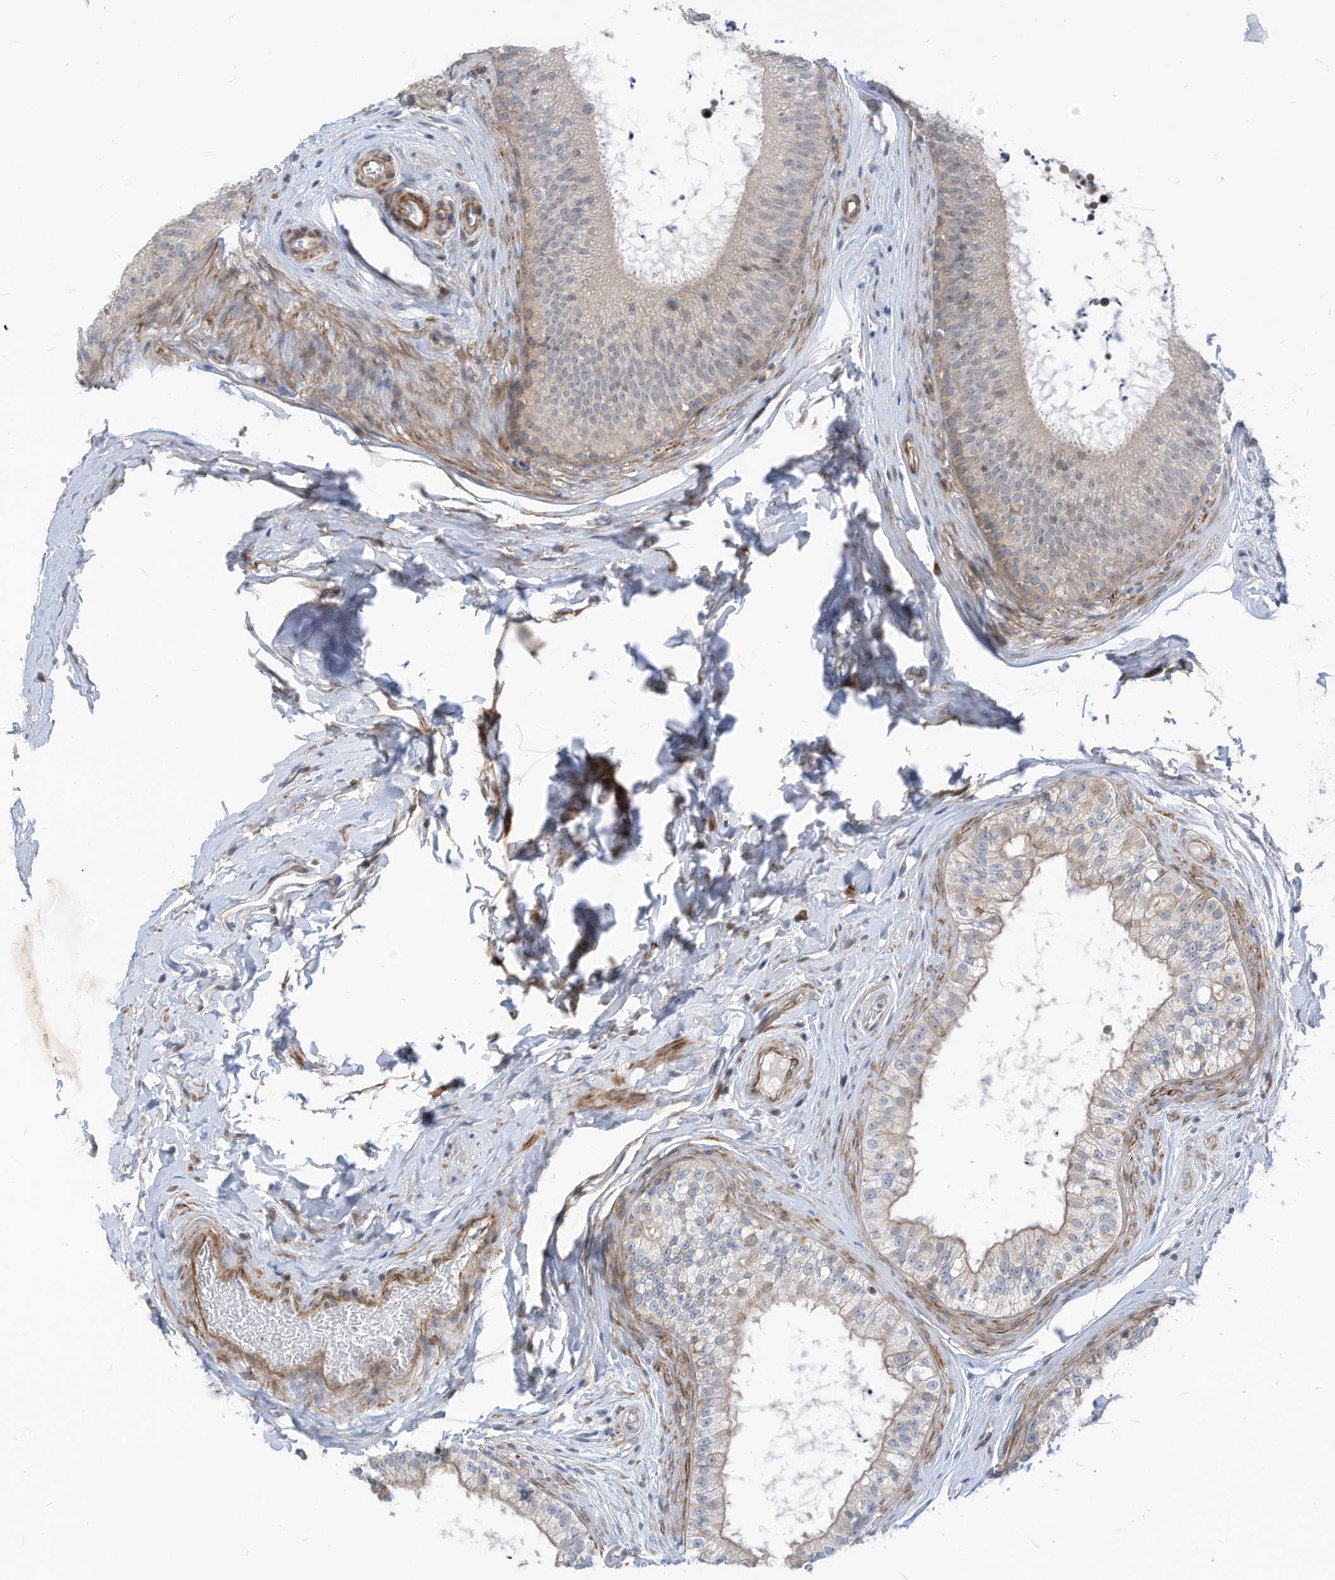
{"staining": {"intensity": "weak", "quantity": "<25%", "location": "nuclear"}, "tissue": "epididymis", "cell_type": "Glandular cells", "image_type": "normal", "snomed": [{"axis": "morphology", "description": "Normal tissue, NOS"}, {"axis": "topography", "description": "Epididymis"}], "caption": "Protein analysis of normal epididymis displays no significant positivity in glandular cells.", "gene": "GPATCH3", "patient": {"sex": "male", "age": 29}}